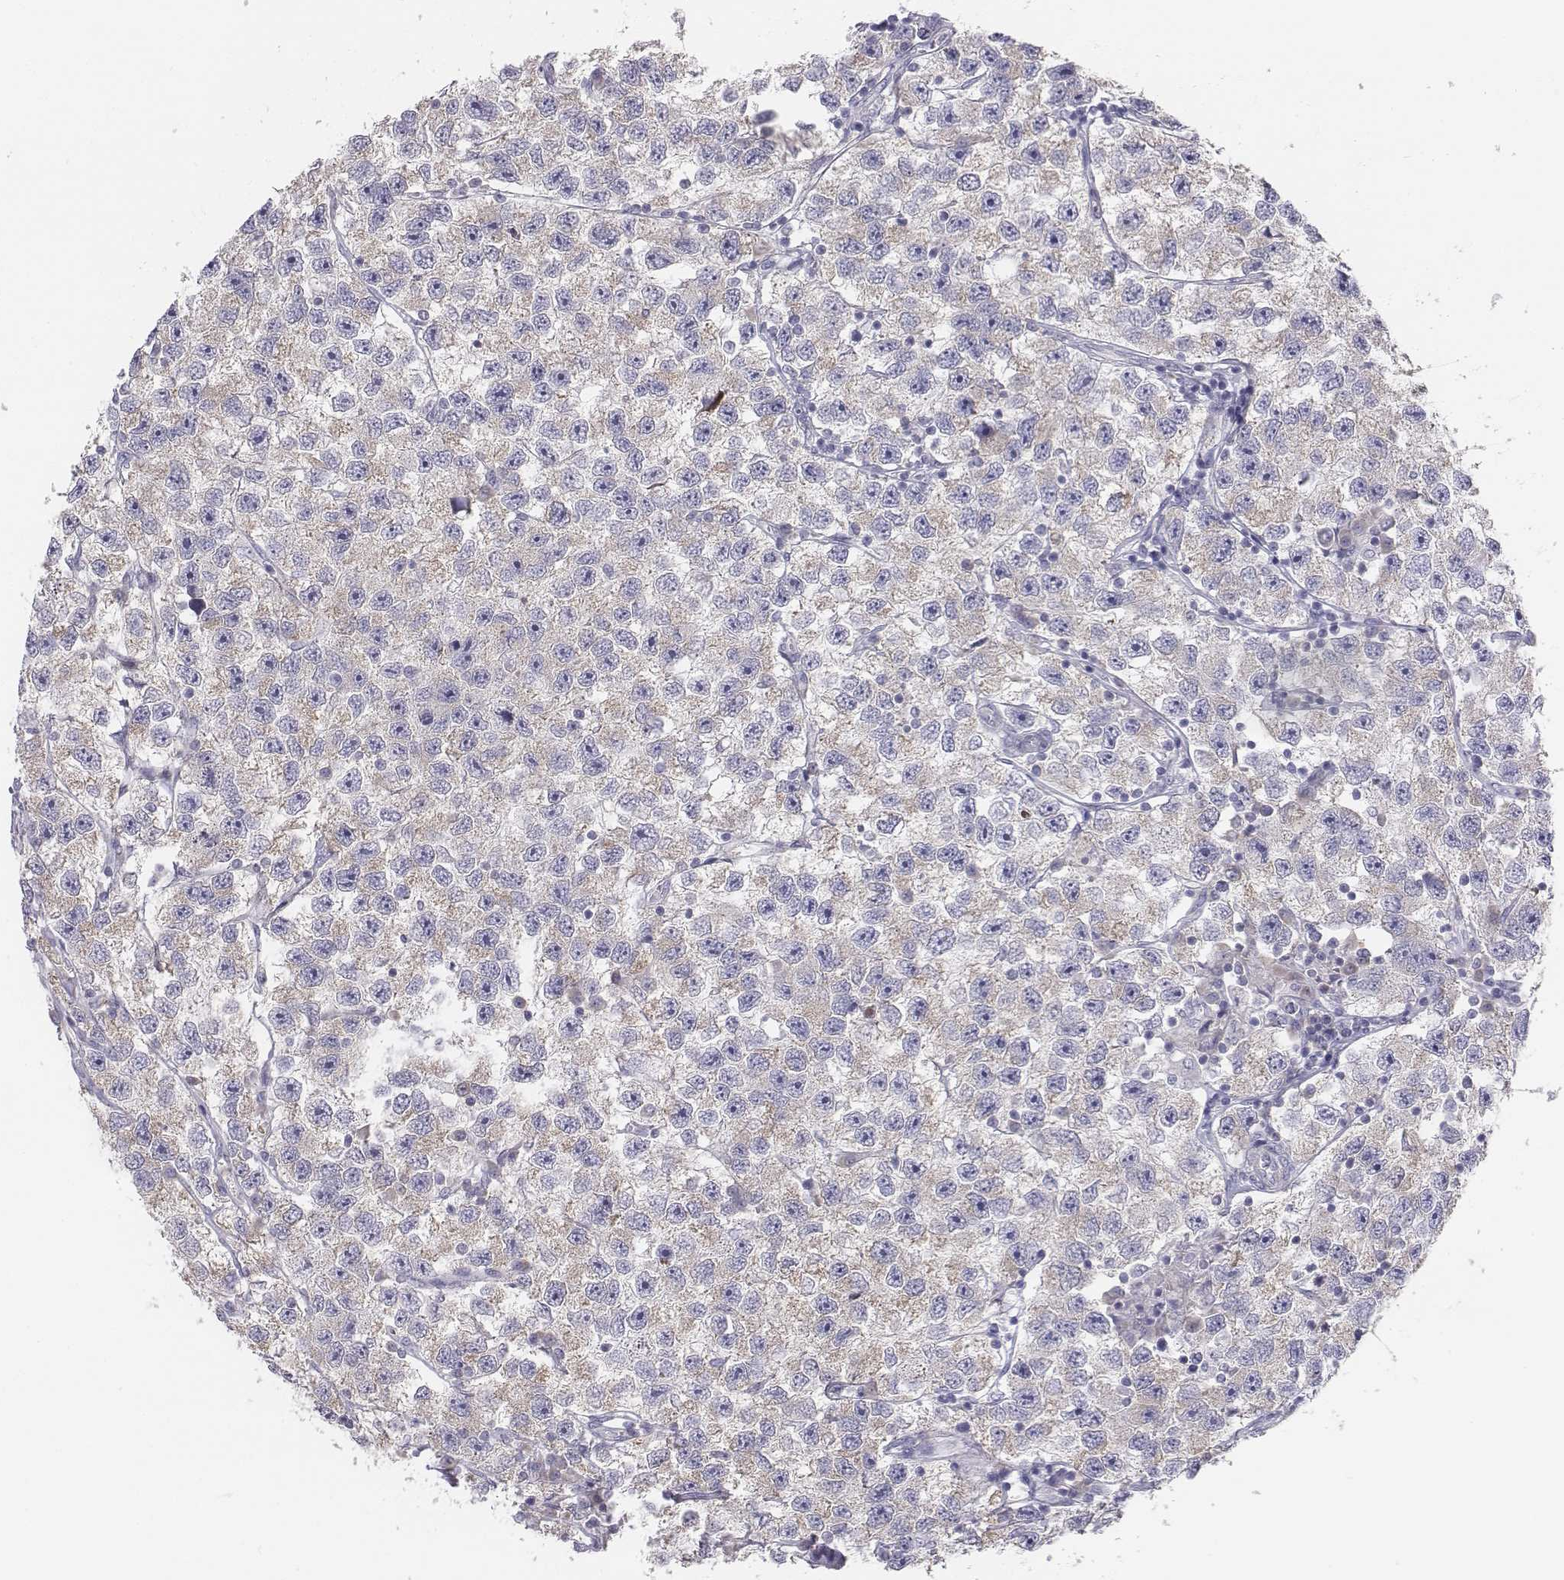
{"staining": {"intensity": "negative", "quantity": "none", "location": "none"}, "tissue": "testis cancer", "cell_type": "Tumor cells", "image_type": "cancer", "snomed": [{"axis": "morphology", "description": "Seminoma, NOS"}, {"axis": "topography", "description": "Testis"}], "caption": "The histopathology image reveals no staining of tumor cells in testis cancer.", "gene": "CHST14", "patient": {"sex": "male", "age": 26}}